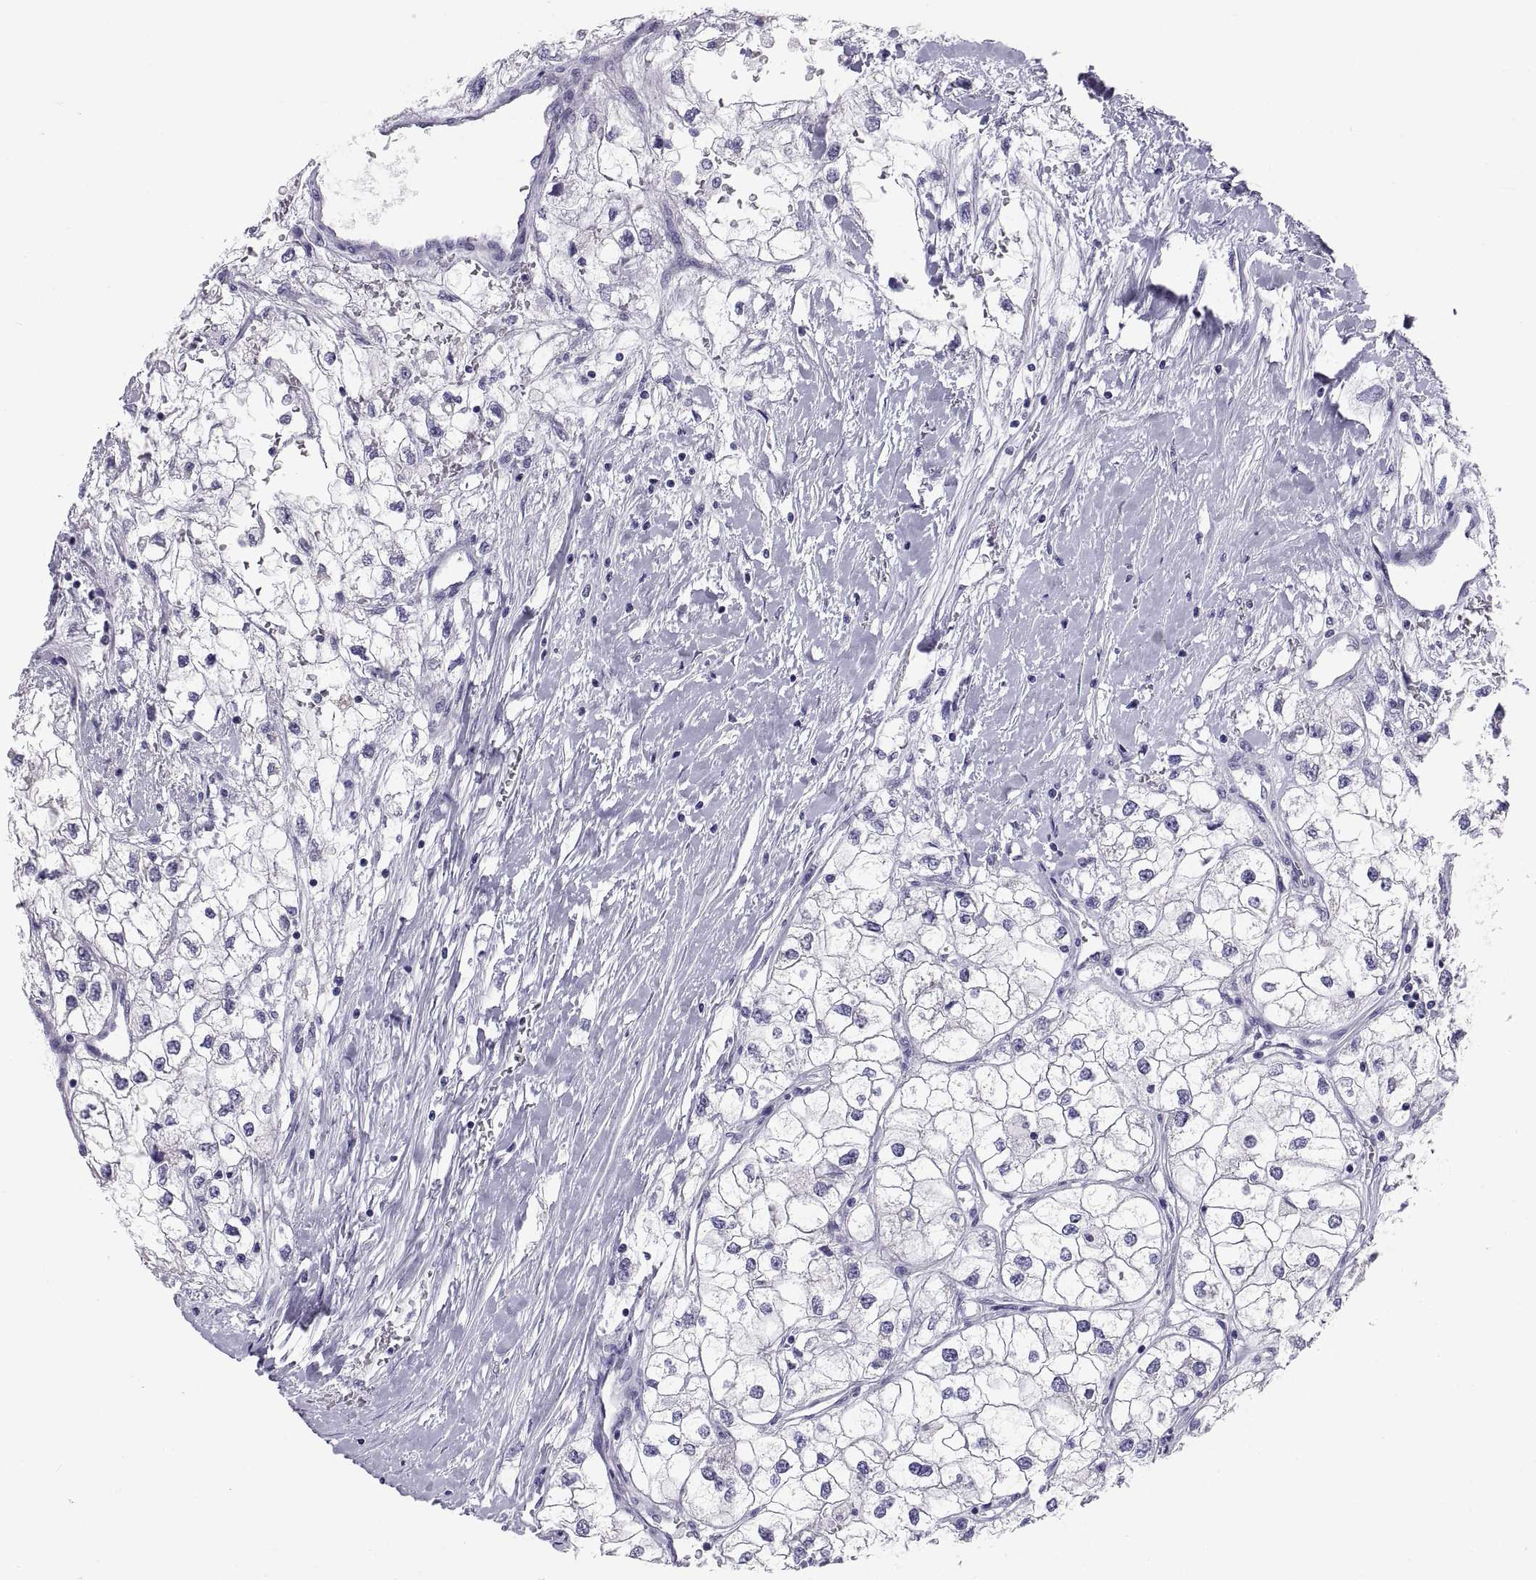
{"staining": {"intensity": "negative", "quantity": "none", "location": "none"}, "tissue": "renal cancer", "cell_type": "Tumor cells", "image_type": "cancer", "snomed": [{"axis": "morphology", "description": "Adenocarcinoma, NOS"}, {"axis": "topography", "description": "Kidney"}], "caption": "DAB (3,3'-diaminobenzidine) immunohistochemical staining of human renal adenocarcinoma reveals no significant positivity in tumor cells.", "gene": "FAM170A", "patient": {"sex": "male", "age": 59}}